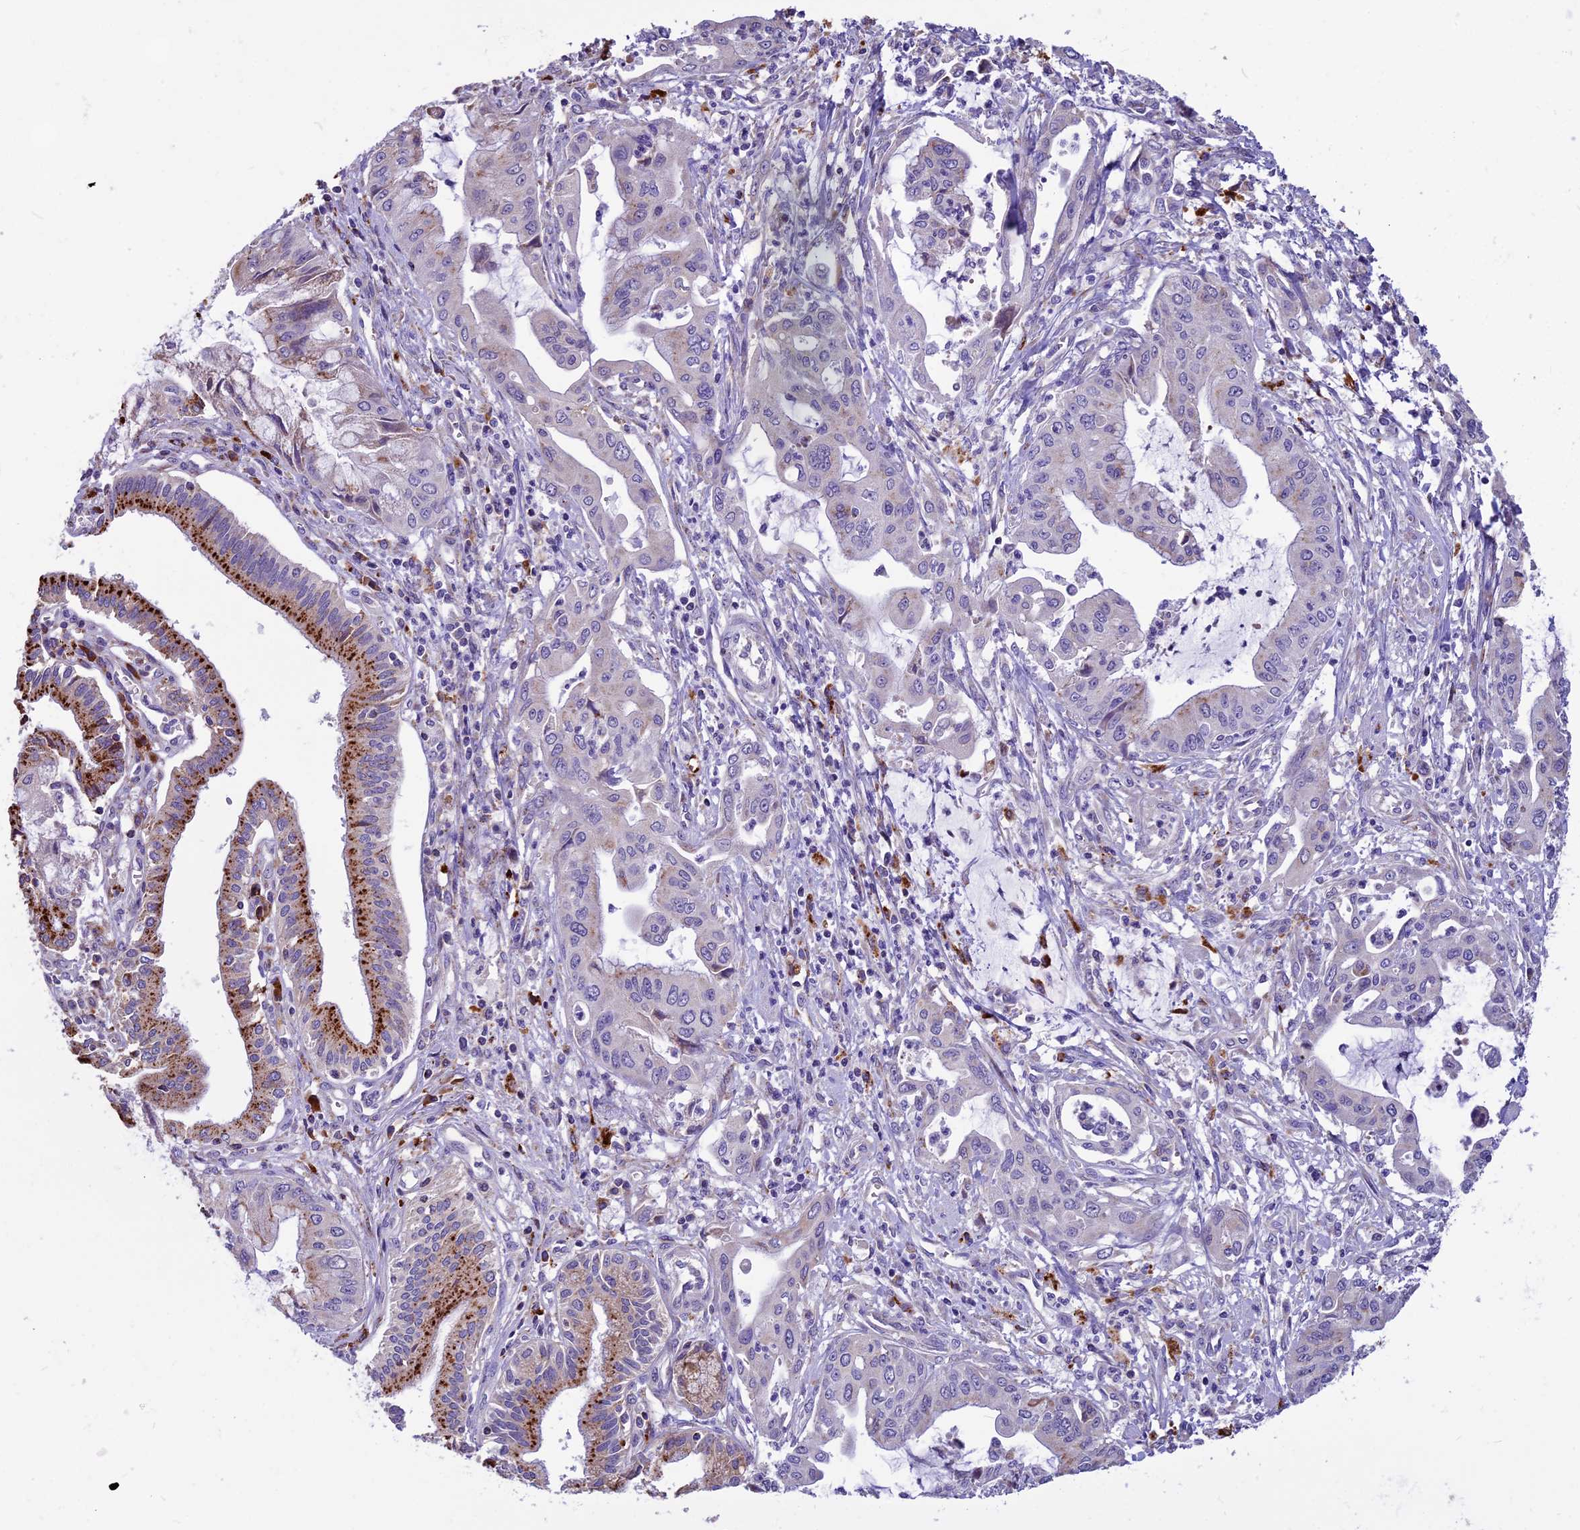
{"staining": {"intensity": "negative", "quantity": "none", "location": "none"}, "tissue": "pancreatic cancer", "cell_type": "Tumor cells", "image_type": "cancer", "snomed": [{"axis": "morphology", "description": "Adenocarcinoma, NOS"}, {"axis": "topography", "description": "Pancreas"}], "caption": "Tumor cells are negative for brown protein staining in pancreatic cancer.", "gene": "THRSP", "patient": {"sex": "male", "age": 46}}